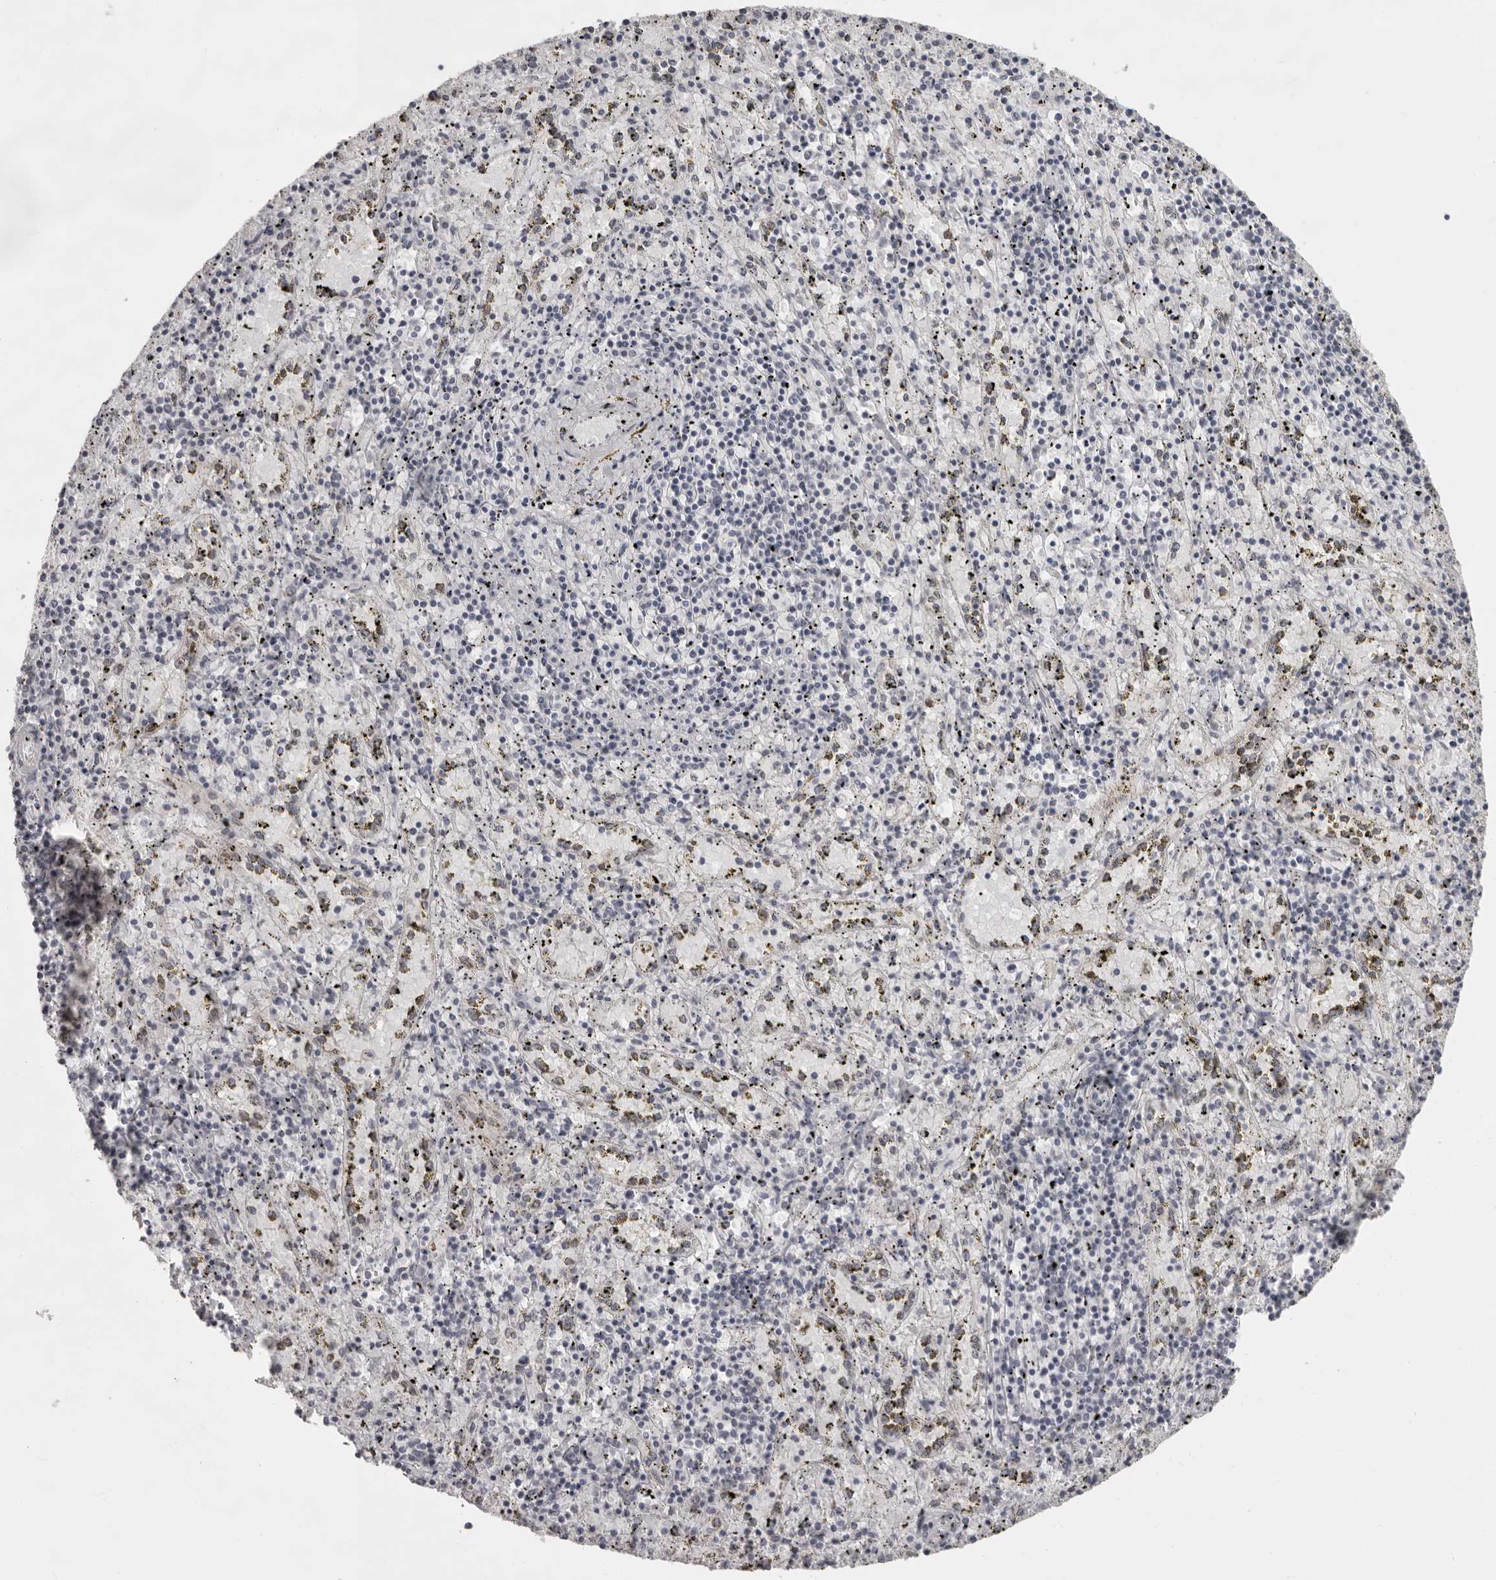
{"staining": {"intensity": "negative", "quantity": "none", "location": "none"}, "tissue": "spleen", "cell_type": "Cells in red pulp", "image_type": "normal", "snomed": [{"axis": "morphology", "description": "Normal tissue, NOS"}, {"axis": "topography", "description": "Spleen"}], "caption": "Protein analysis of benign spleen reveals no significant staining in cells in red pulp. (Brightfield microscopy of DAB immunohistochemistry (IHC) at high magnification).", "gene": "NUDT18", "patient": {"sex": "male", "age": 11}}